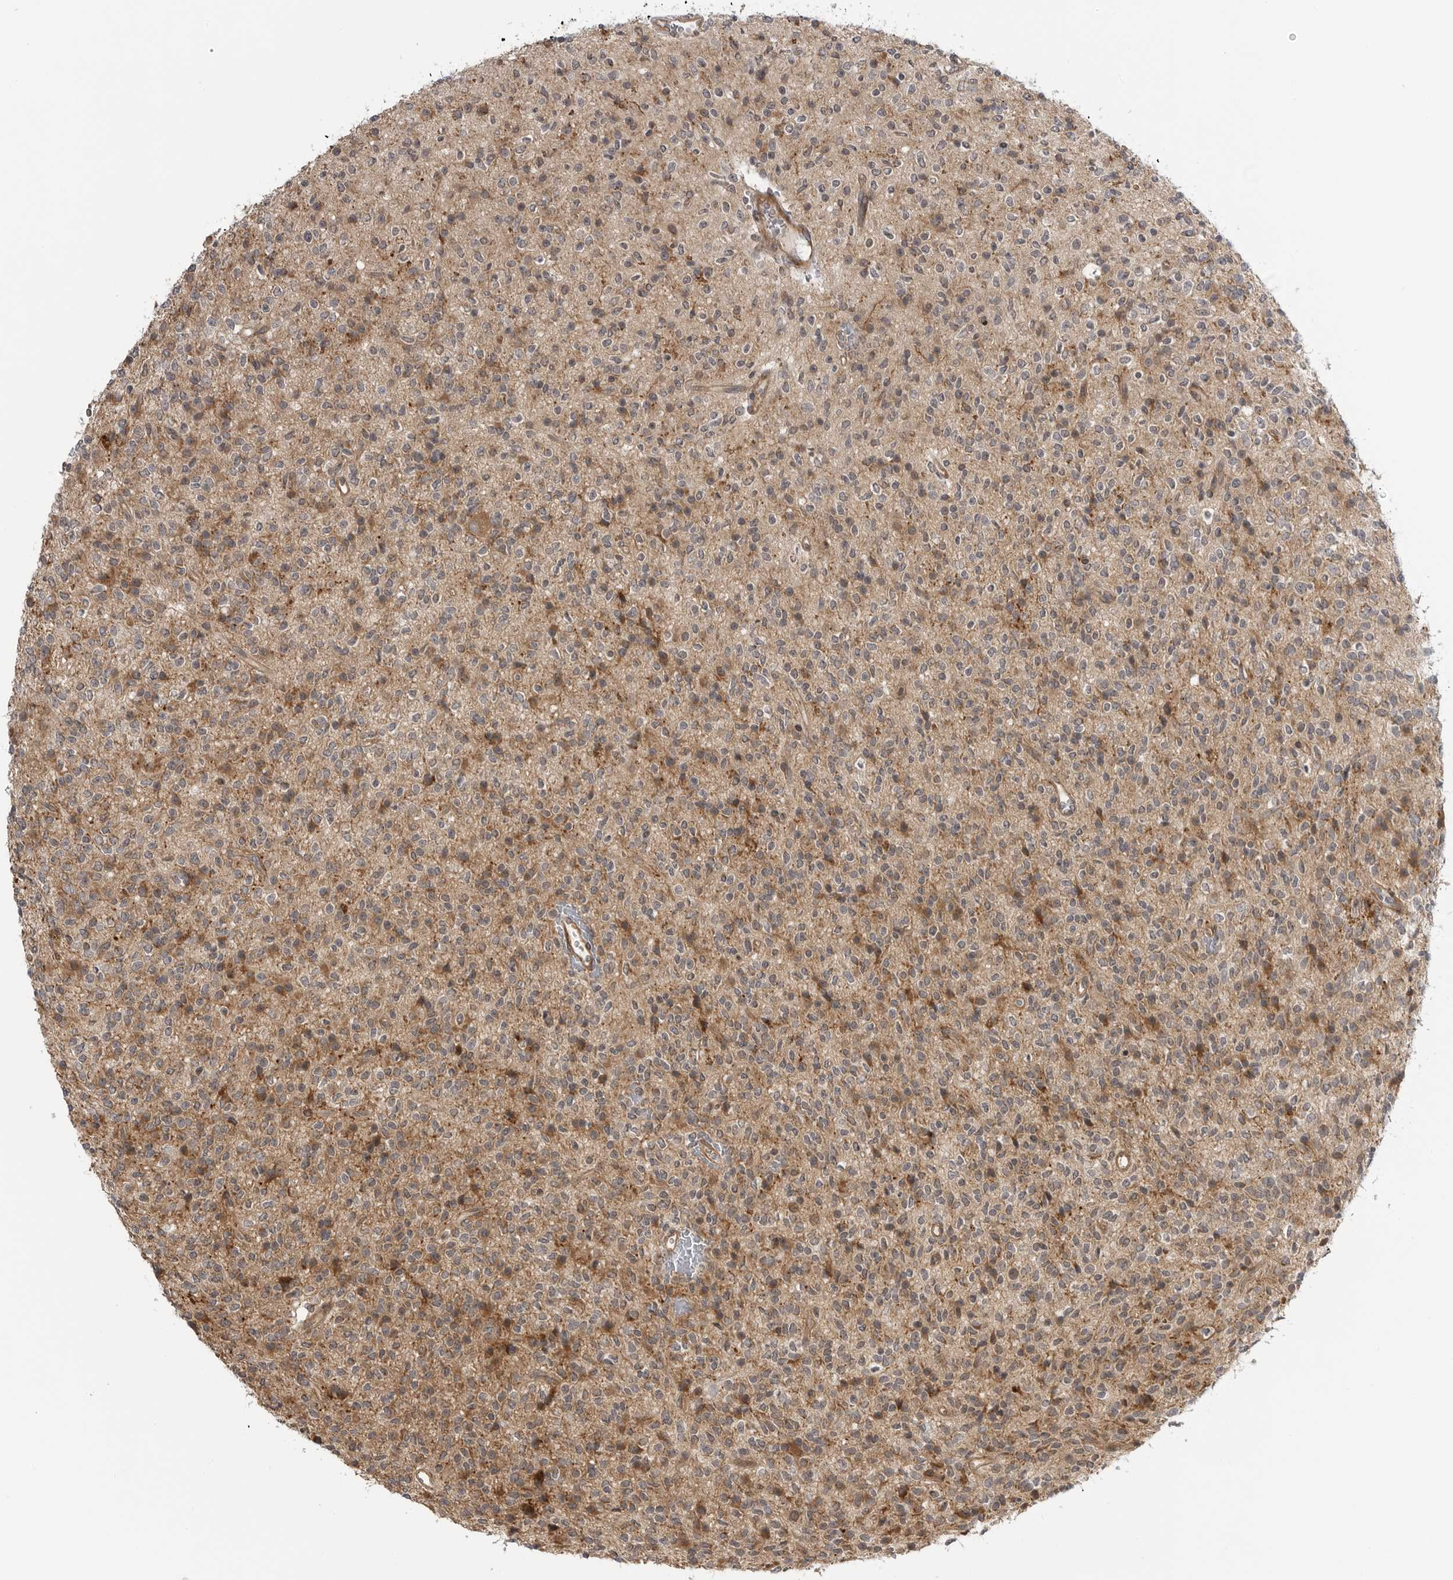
{"staining": {"intensity": "moderate", "quantity": "<25%", "location": "cytoplasmic/membranous"}, "tissue": "glioma", "cell_type": "Tumor cells", "image_type": "cancer", "snomed": [{"axis": "morphology", "description": "Glioma, malignant, High grade"}, {"axis": "topography", "description": "Brain"}], "caption": "The immunohistochemical stain highlights moderate cytoplasmic/membranous positivity in tumor cells of glioma tissue.", "gene": "LRRC45", "patient": {"sex": "male", "age": 34}}